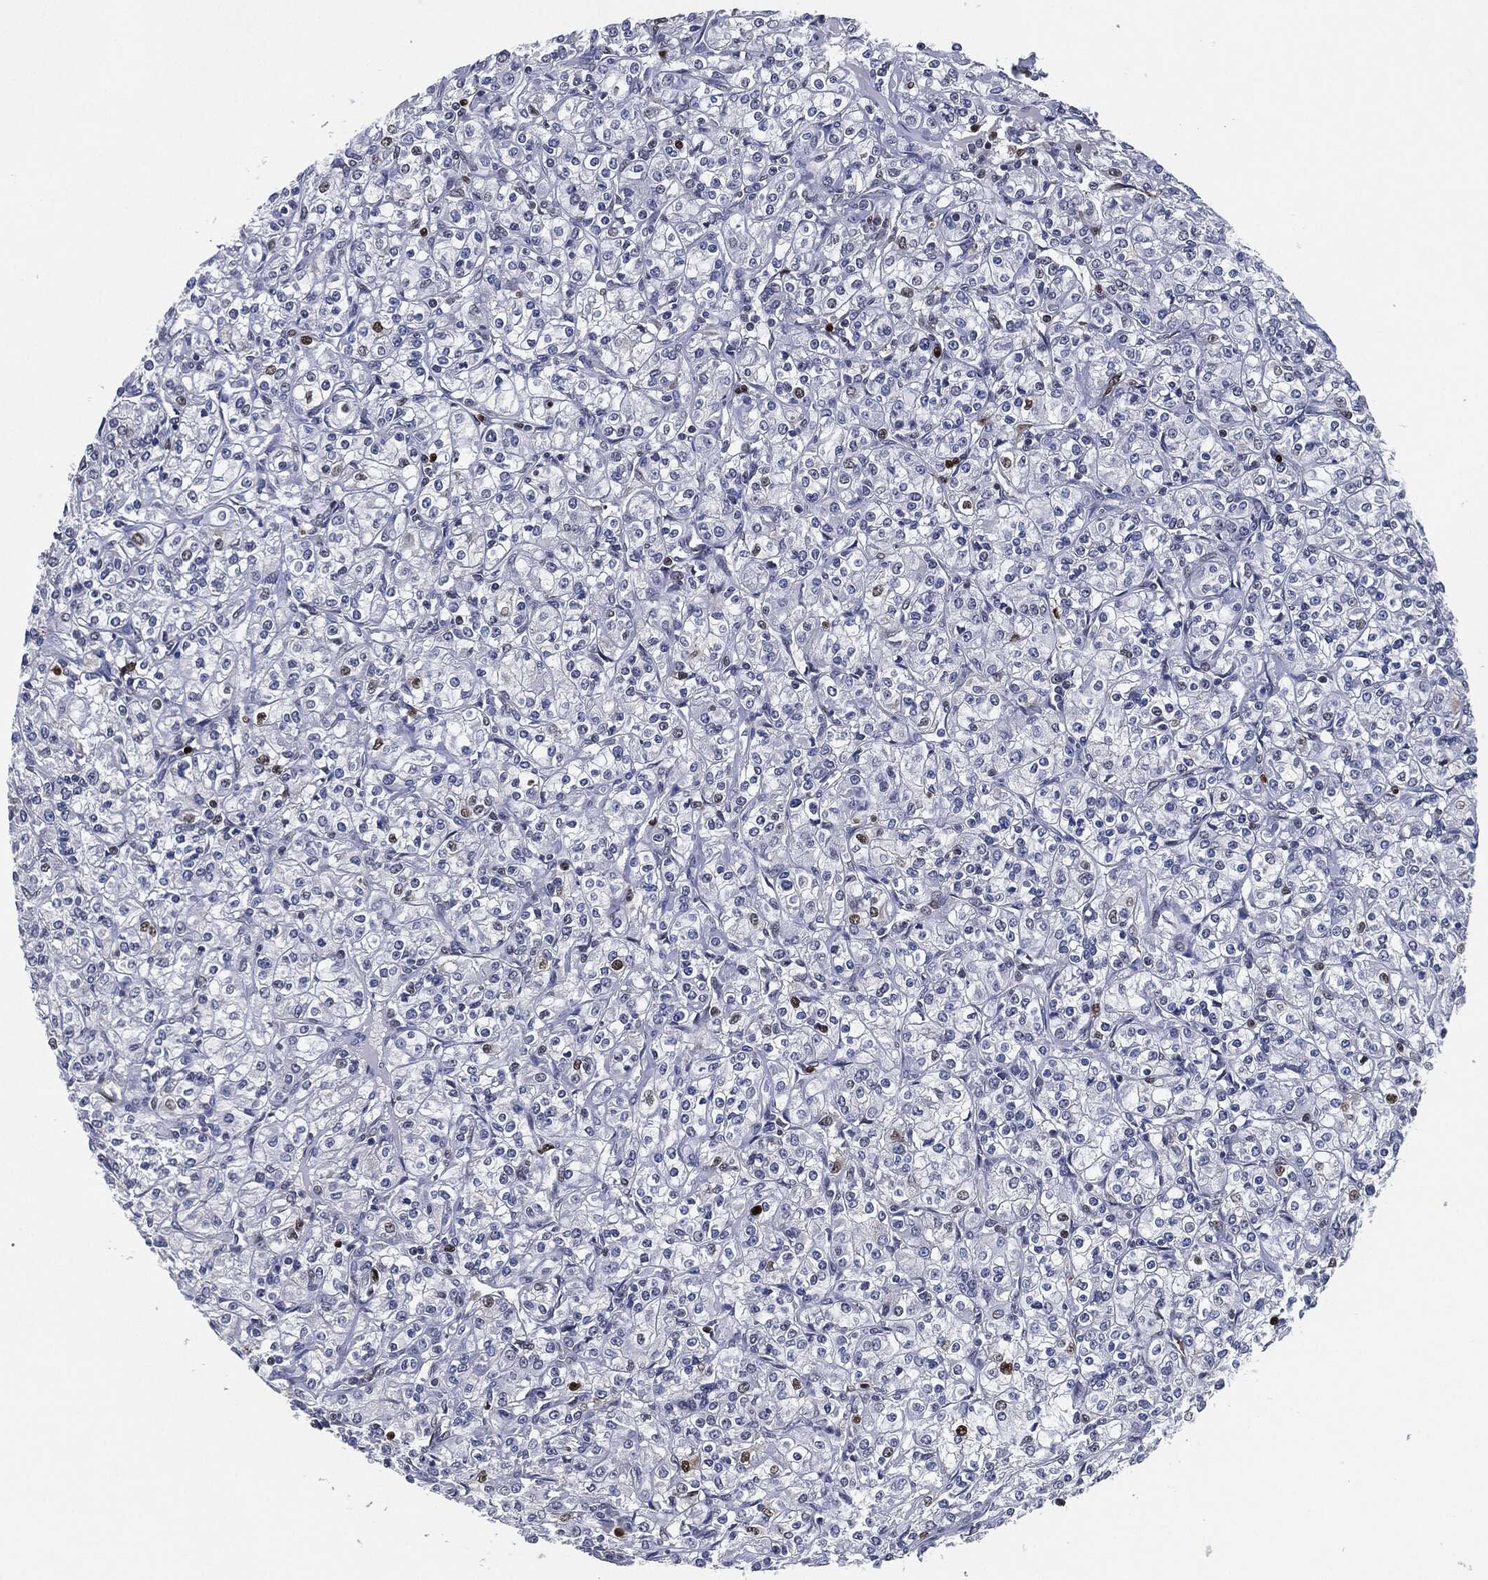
{"staining": {"intensity": "strong", "quantity": "<25%", "location": "nuclear"}, "tissue": "renal cancer", "cell_type": "Tumor cells", "image_type": "cancer", "snomed": [{"axis": "morphology", "description": "Adenocarcinoma, NOS"}, {"axis": "topography", "description": "Kidney"}], "caption": "Renal cancer stained with a brown dye shows strong nuclear positive staining in approximately <25% of tumor cells.", "gene": "PCNA", "patient": {"sex": "male", "age": 77}}